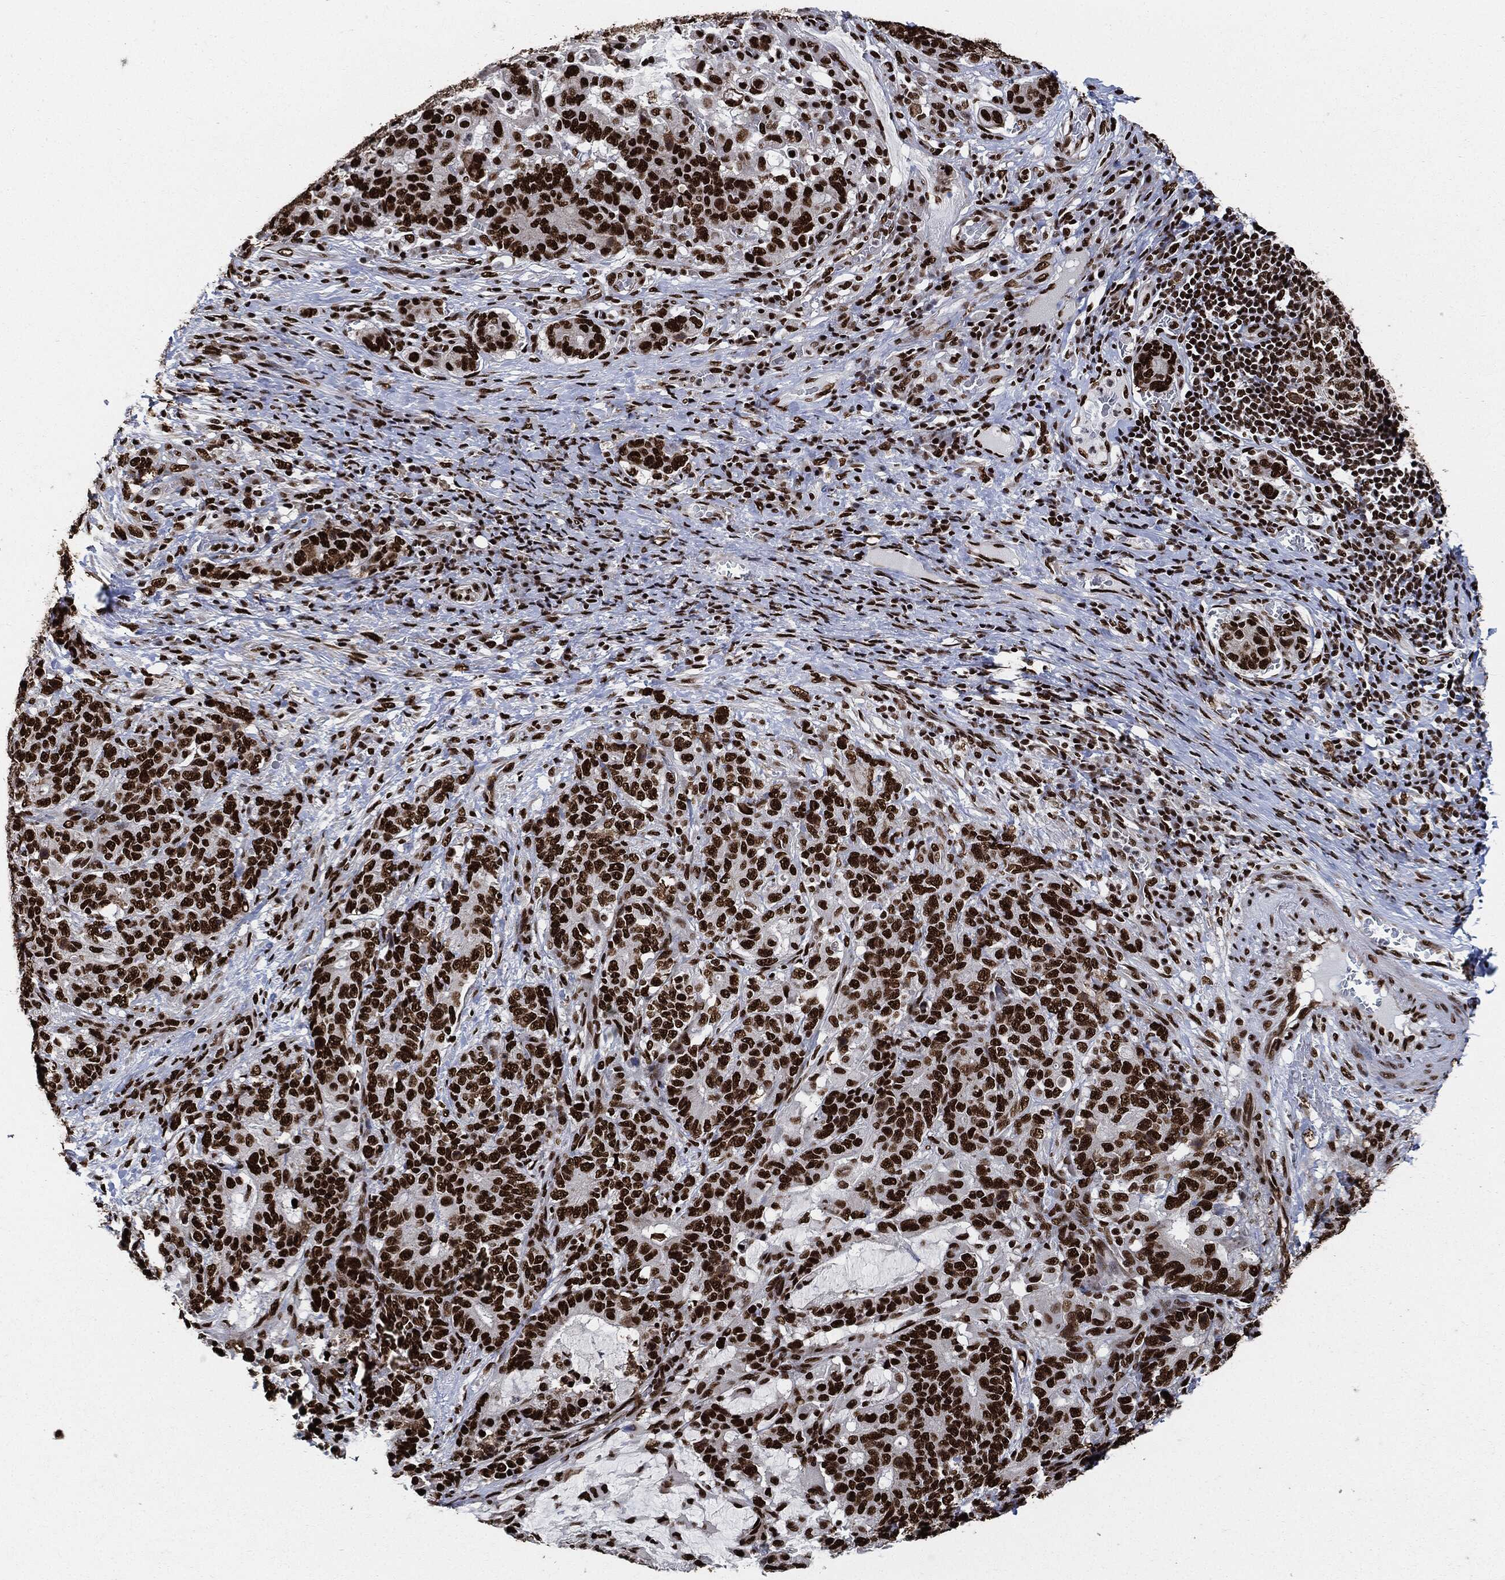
{"staining": {"intensity": "strong", "quantity": ">75%", "location": "nuclear"}, "tissue": "stomach cancer", "cell_type": "Tumor cells", "image_type": "cancer", "snomed": [{"axis": "morphology", "description": "Normal tissue, NOS"}, {"axis": "morphology", "description": "Adenocarcinoma, NOS"}, {"axis": "topography", "description": "Stomach"}], "caption": "Stomach adenocarcinoma tissue reveals strong nuclear staining in approximately >75% of tumor cells, visualized by immunohistochemistry. (Brightfield microscopy of DAB IHC at high magnification).", "gene": "RECQL", "patient": {"sex": "female", "age": 64}}